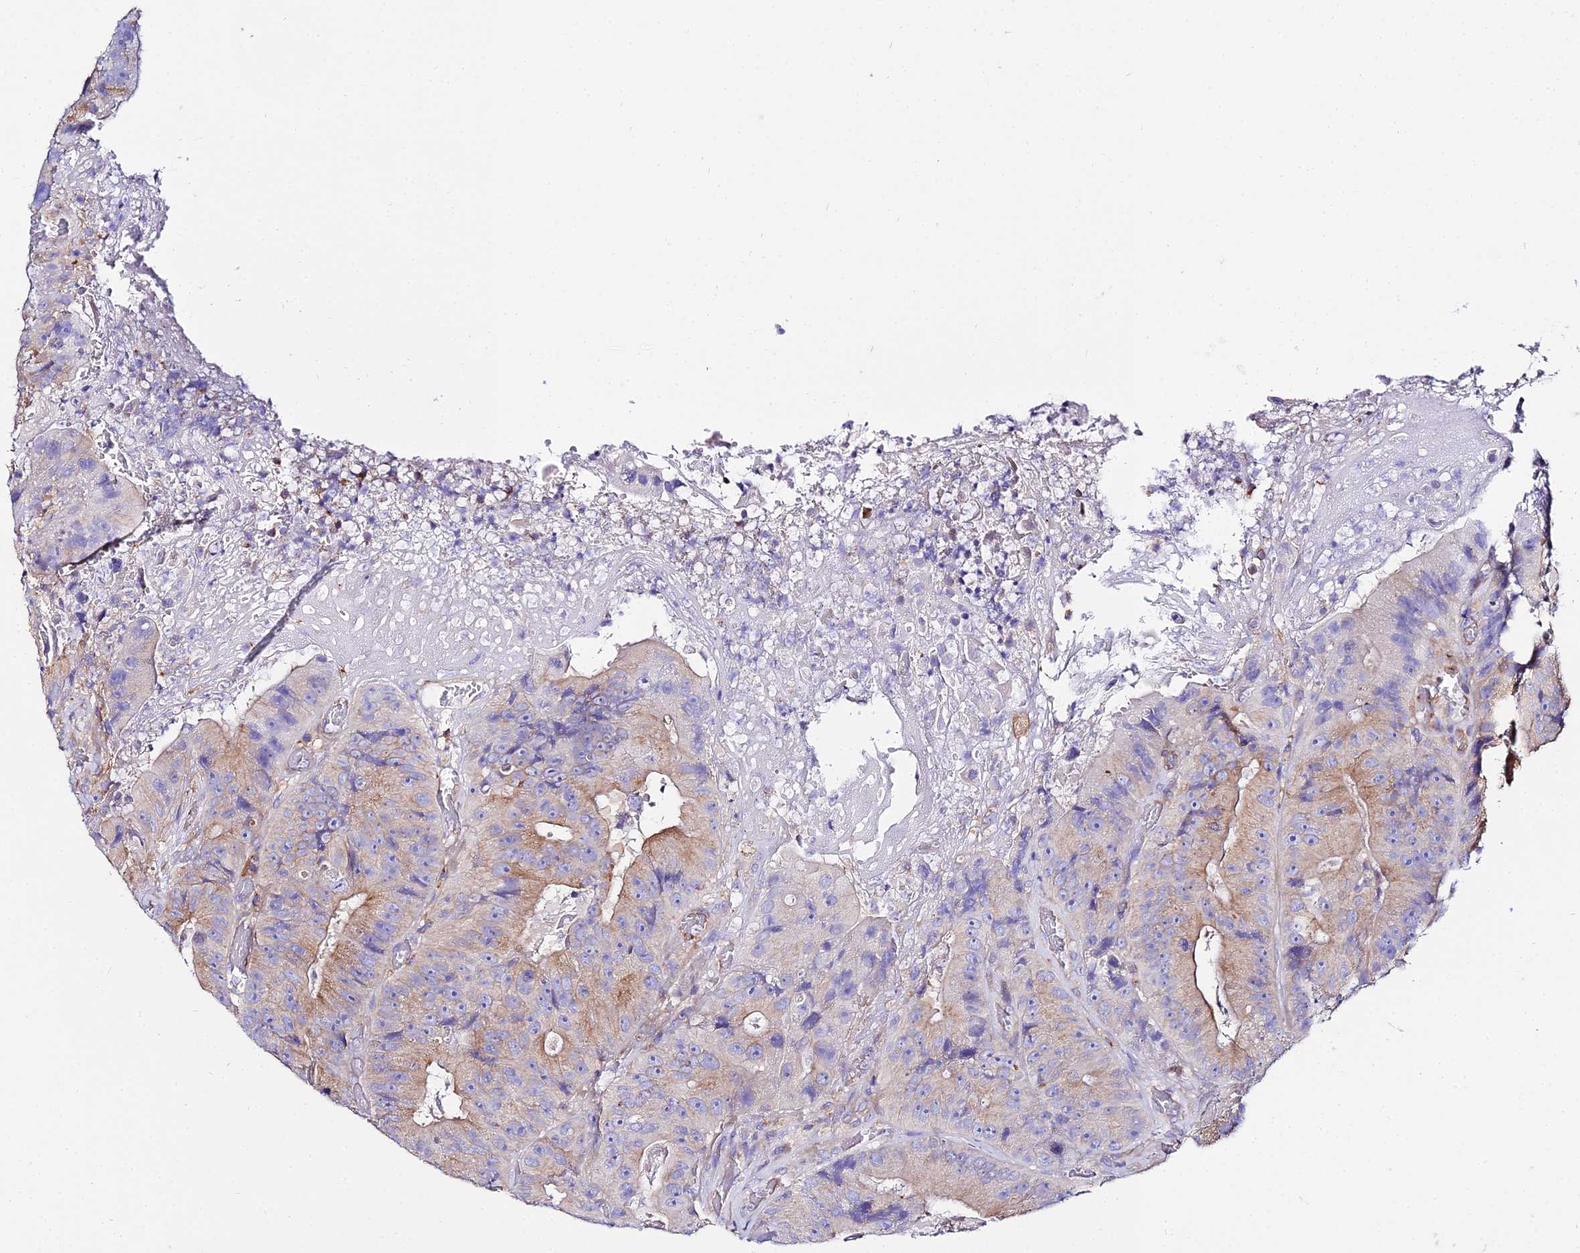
{"staining": {"intensity": "moderate", "quantity": "<25%", "location": "cytoplasmic/membranous"}, "tissue": "colorectal cancer", "cell_type": "Tumor cells", "image_type": "cancer", "snomed": [{"axis": "morphology", "description": "Adenocarcinoma, NOS"}, {"axis": "topography", "description": "Colon"}], "caption": "Immunohistochemical staining of human colorectal cancer reveals moderate cytoplasmic/membranous protein positivity in about <25% of tumor cells.", "gene": "TUBA3D", "patient": {"sex": "female", "age": 86}}